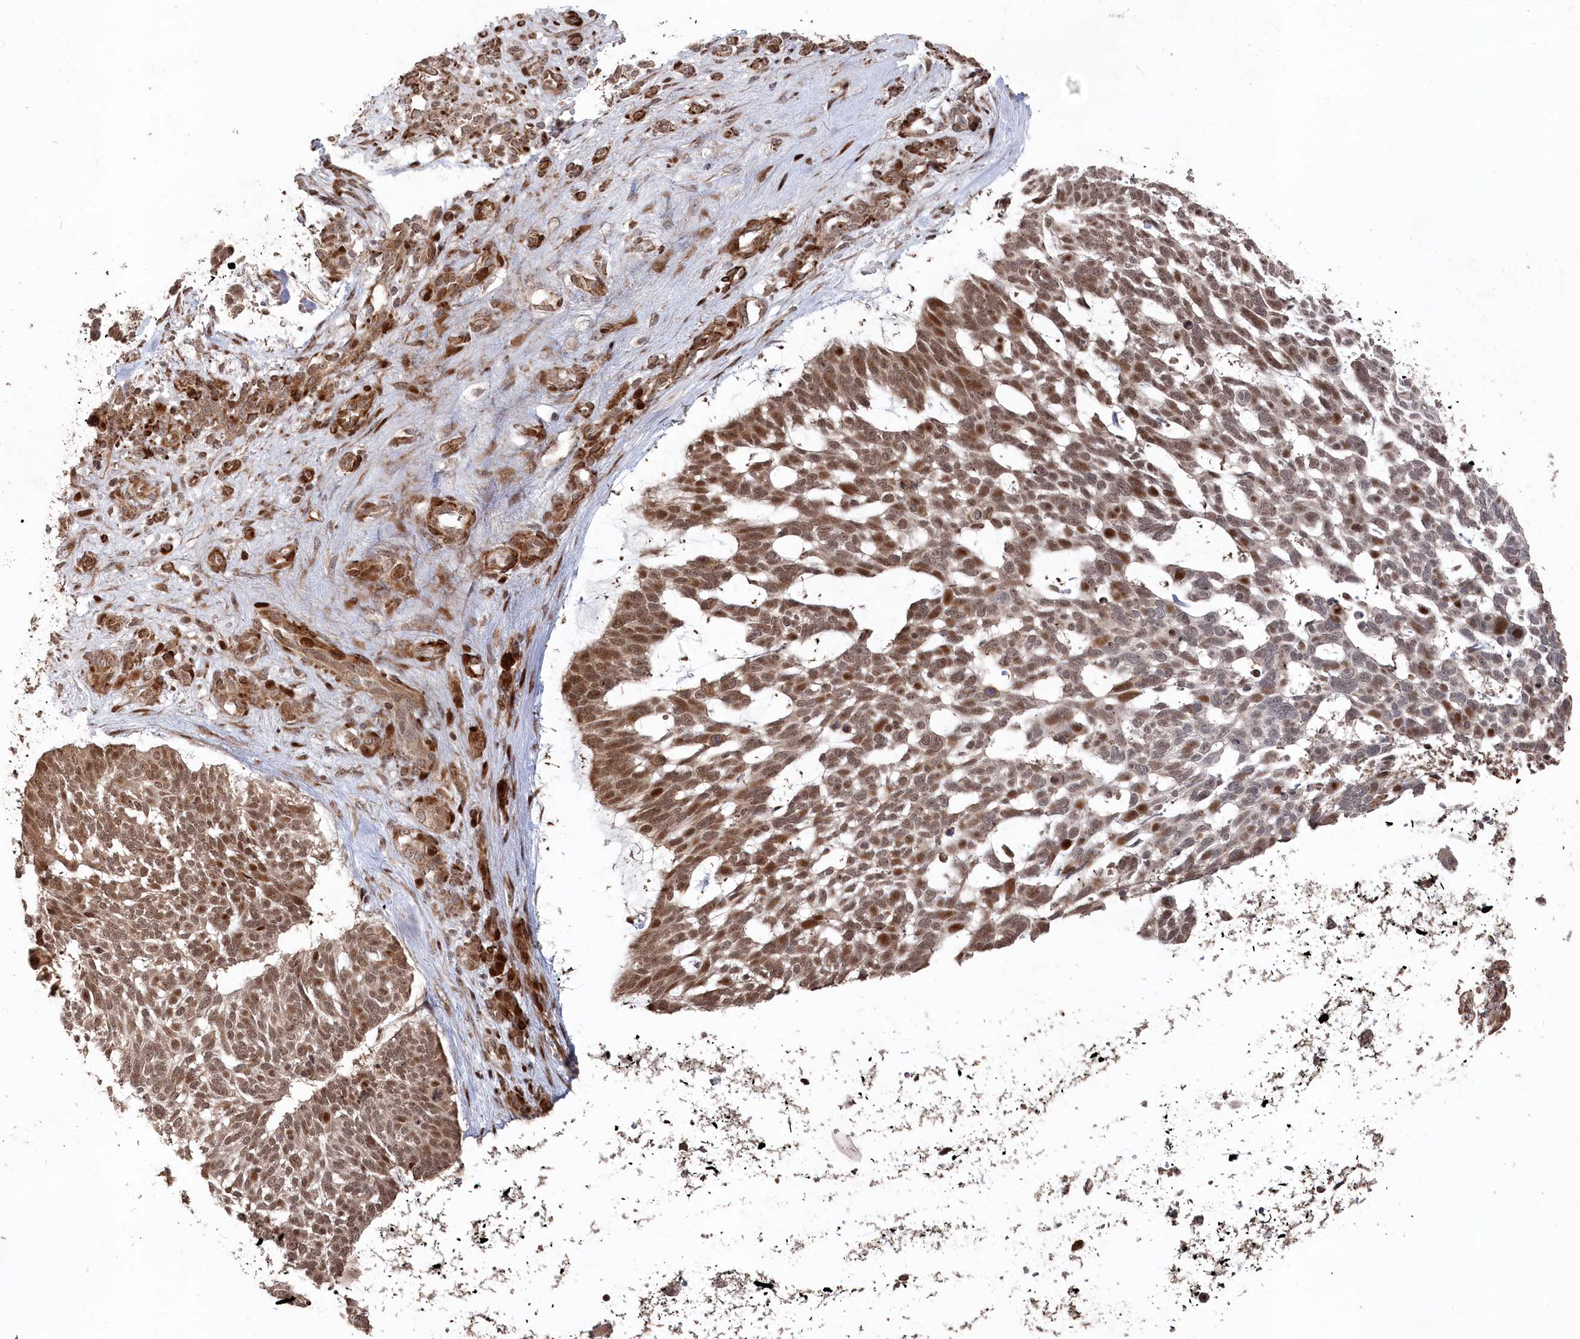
{"staining": {"intensity": "moderate", "quantity": ">75%", "location": "nuclear"}, "tissue": "skin cancer", "cell_type": "Tumor cells", "image_type": "cancer", "snomed": [{"axis": "morphology", "description": "Basal cell carcinoma"}, {"axis": "topography", "description": "Skin"}], "caption": "There is medium levels of moderate nuclear expression in tumor cells of skin basal cell carcinoma, as demonstrated by immunohistochemical staining (brown color).", "gene": "POLR3A", "patient": {"sex": "male", "age": 88}}